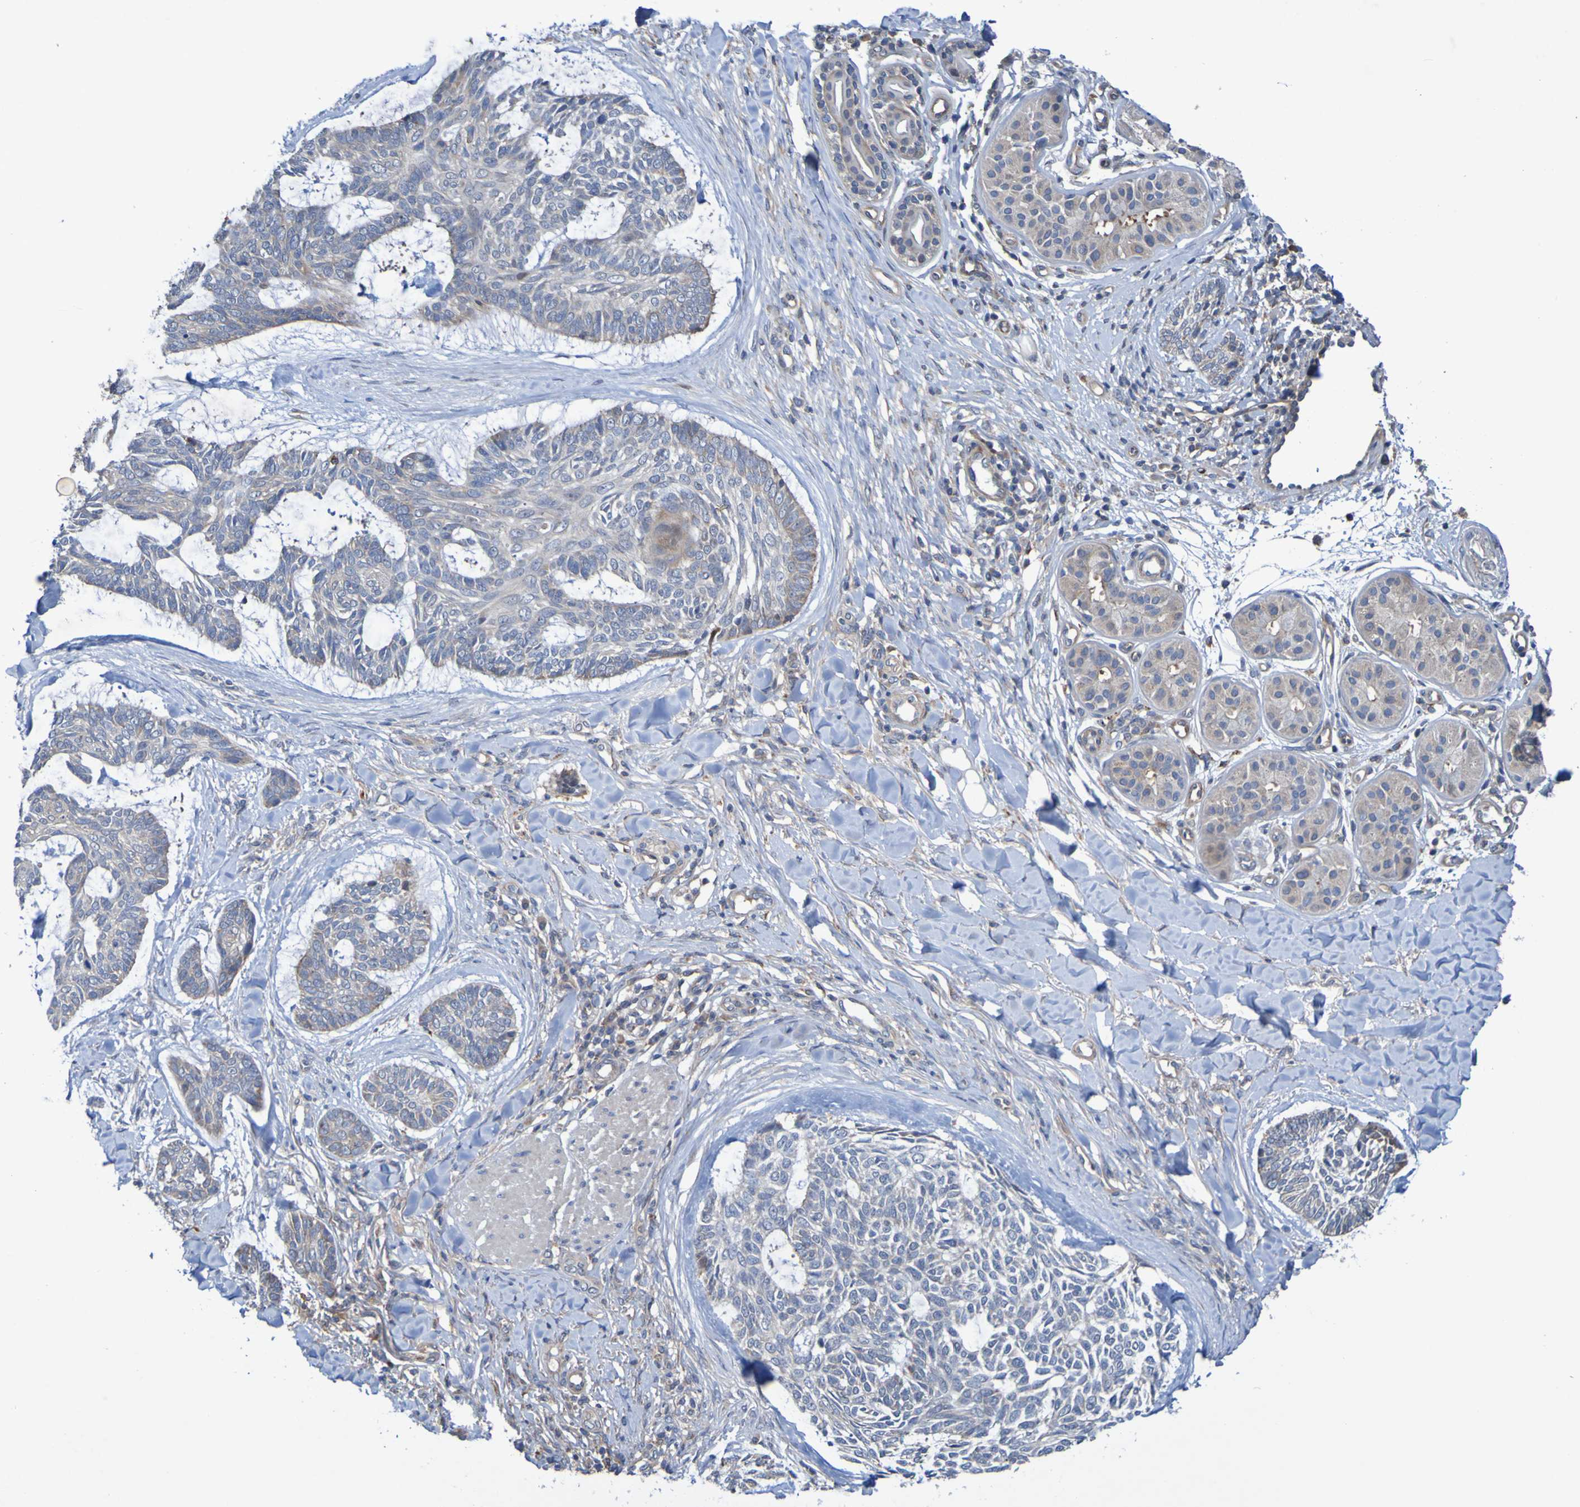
{"staining": {"intensity": "weak", "quantity": "25%-75%", "location": "cytoplasmic/membranous"}, "tissue": "skin cancer", "cell_type": "Tumor cells", "image_type": "cancer", "snomed": [{"axis": "morphology", "description": "Basal cell carcinoma"}, {"axis": "topography", "description": "Skin"}], "caption": "This is a histology image of immunohistochemistry staining of skin cancer (basal cell carcinoma), which shows weak expression in the cytoplasmic/membranous of tumor cells.", "gene": "SDK1", "patient": {"sex": "male", "age": 43}}